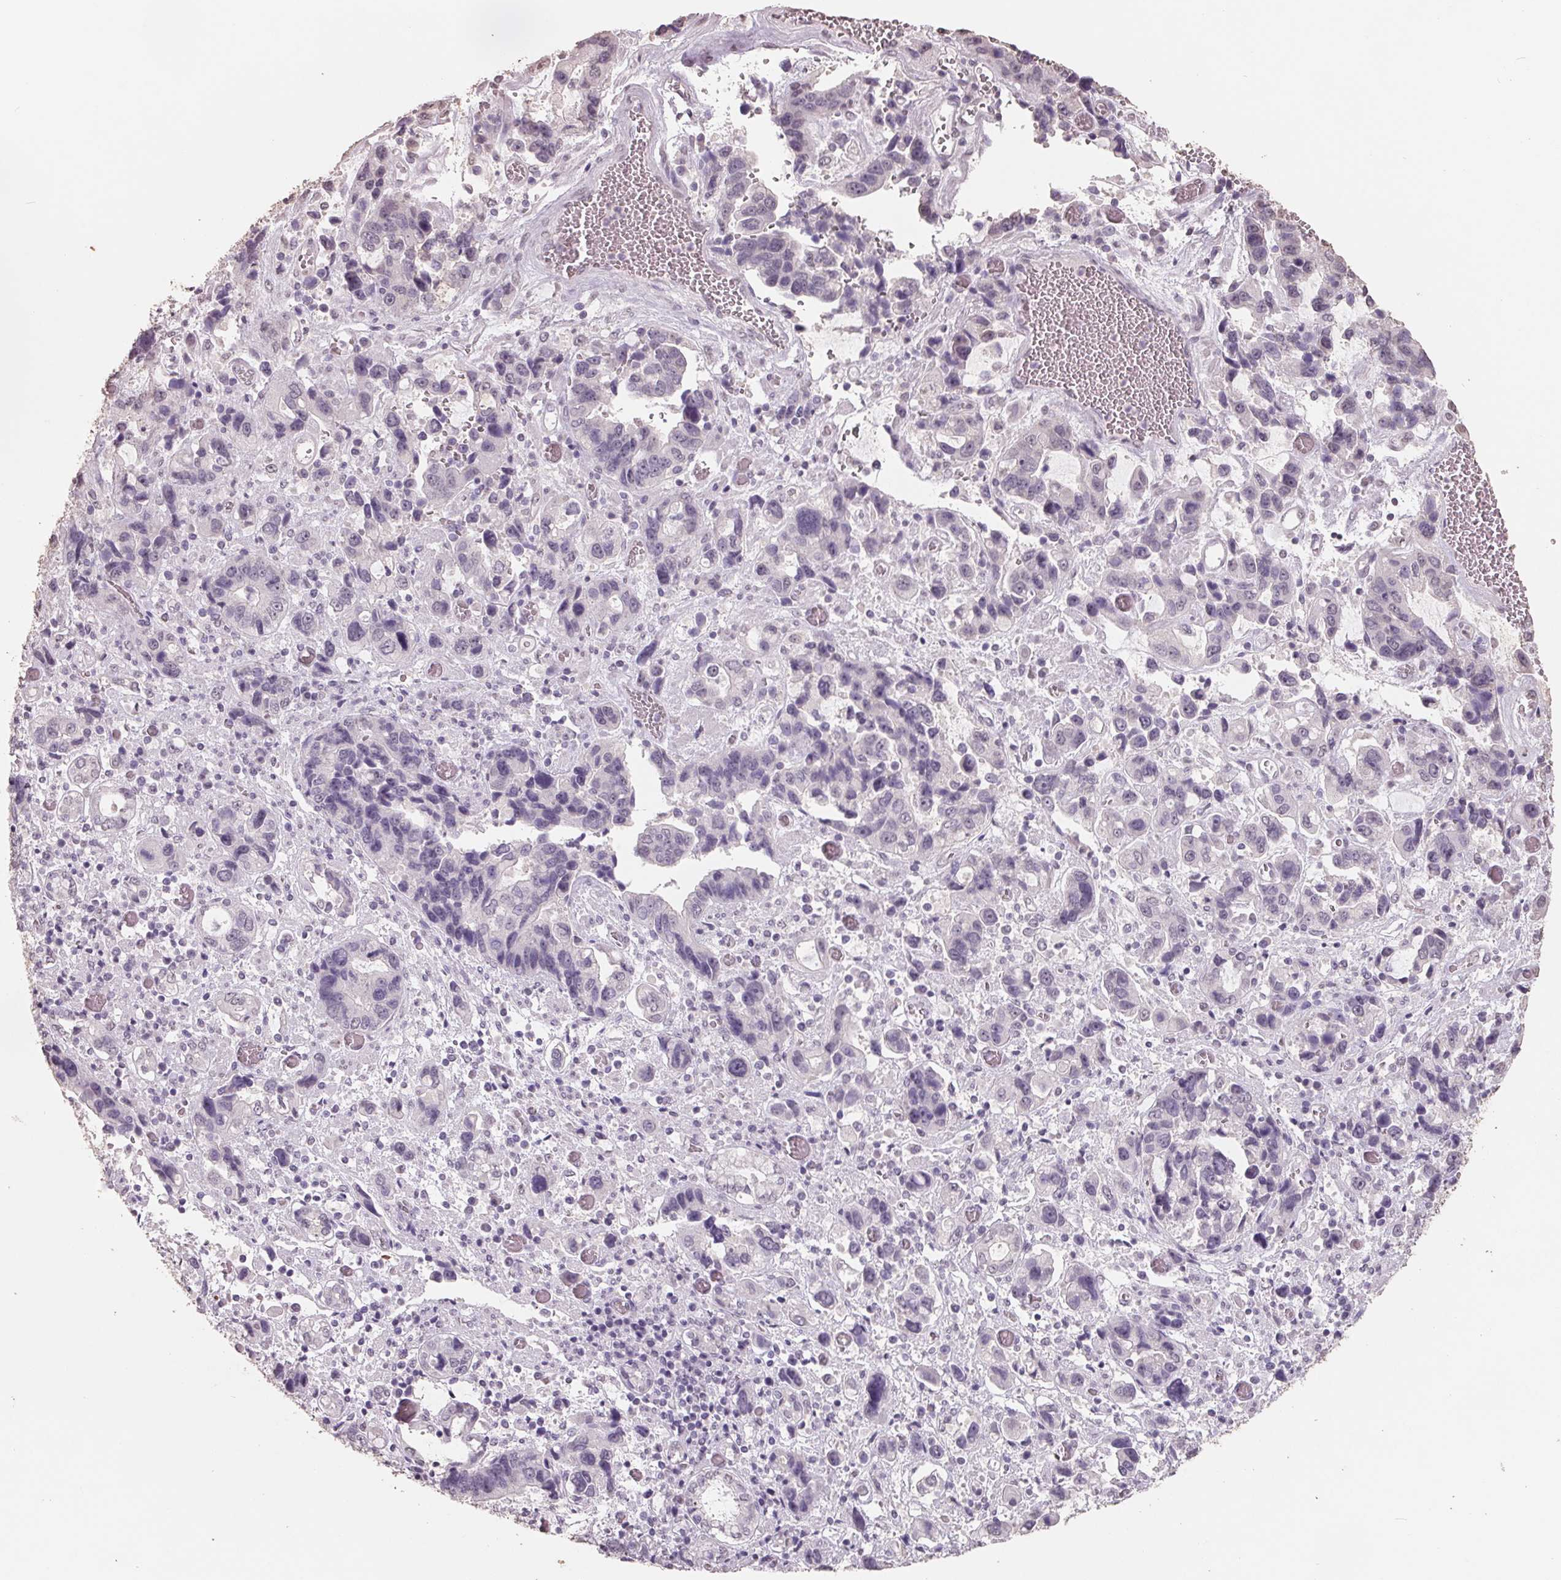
{"staining": {"intensity": "negative", "quantity": "none", "location": "none"}, "tissue": "stomach cancer", "cell_type": "Tumor cells", "image_type": "cancer", "snomed": [{"axis": "morphology", "description": "Adenocarcinoma, NOS"}, {"axis": "topography", "description": "Stomach, upper"}], "caption": "An immunohistochemistry (IHC) image of stomach cancer is shown. There is no staining in tumor cells of stomach cancer.", "gene": "FTCD", "patient": {"sex": "female", "age": 81}}